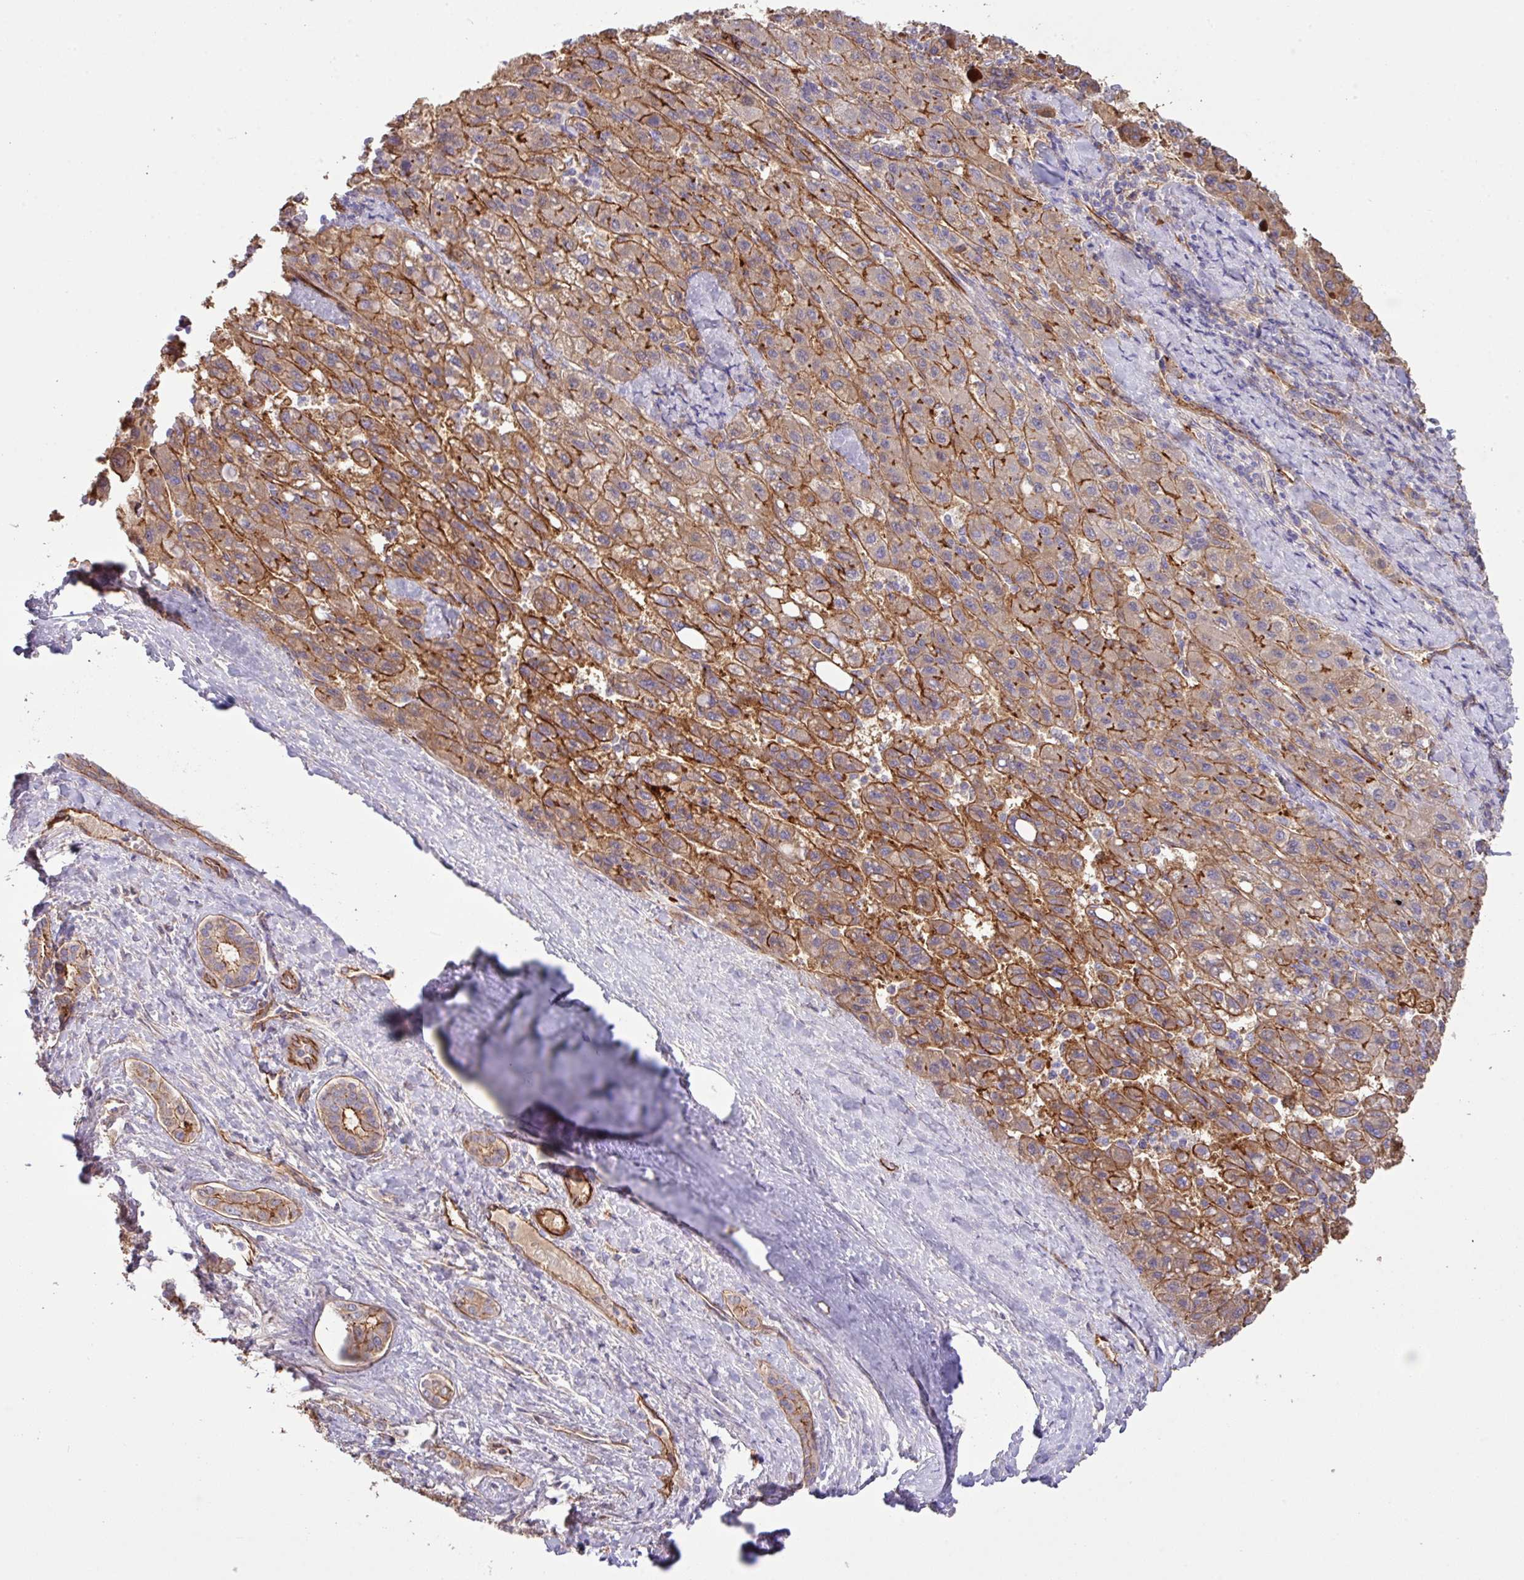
{"staining": {"intensity": "strong", "quantity": ">75%", "location": "cytoplasmic/membranous"}, "tissue": "liver cancer", "cell_type": "Tumor cells", "image_type": "cancer", "snomed": [{"axis": "morphology", "description": "Carcinoma, Hepatocellular, NOS"}, {"axis": "topography", "description": "Liver"}], "caption": "Protein staining exhibits strong cytoplasmic/membranous expression in about >75% of tumor cells in liver hepatocellular carcinoma.", "gene": "LRRC53", "patient": {"sex": "female", "age": 82}}